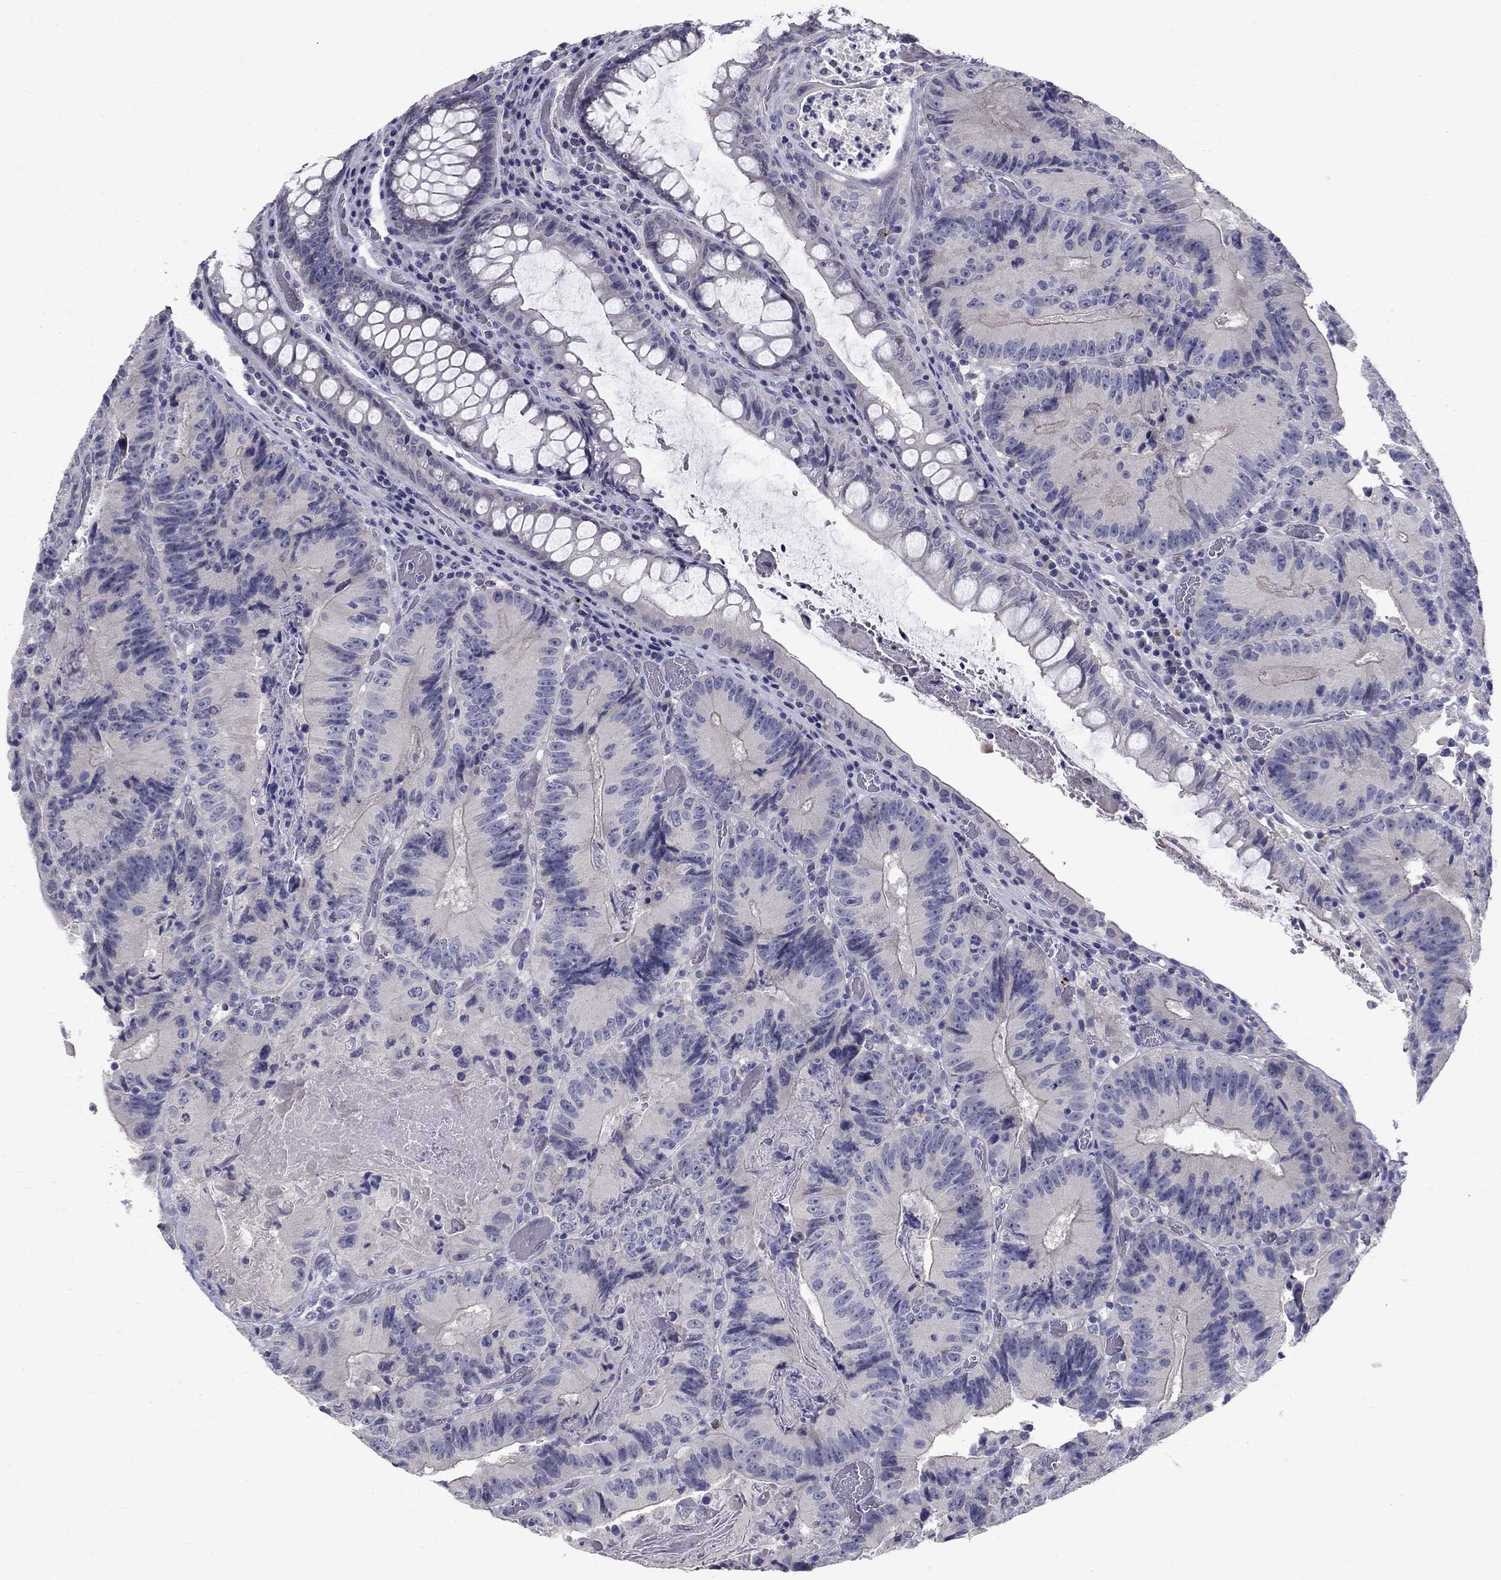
{"staining": {"intensity": "negative", "quantity": "none", "location": "none"}, "tissue": "colorectal cancer", "cell_type": "Tumor cells", "image_type": "cancer", "snomed": [{"axis": "morphology", "description": "Adenocarcinoma, NOS"}, {"axis": "topography", "description": "Colon"}], "caption": "Tumor cells are negative for brown protein staining in colorectal adenocarcinoma.", "gene": "TP53TG5", "patient": {"sex": "female", "age": 86}}